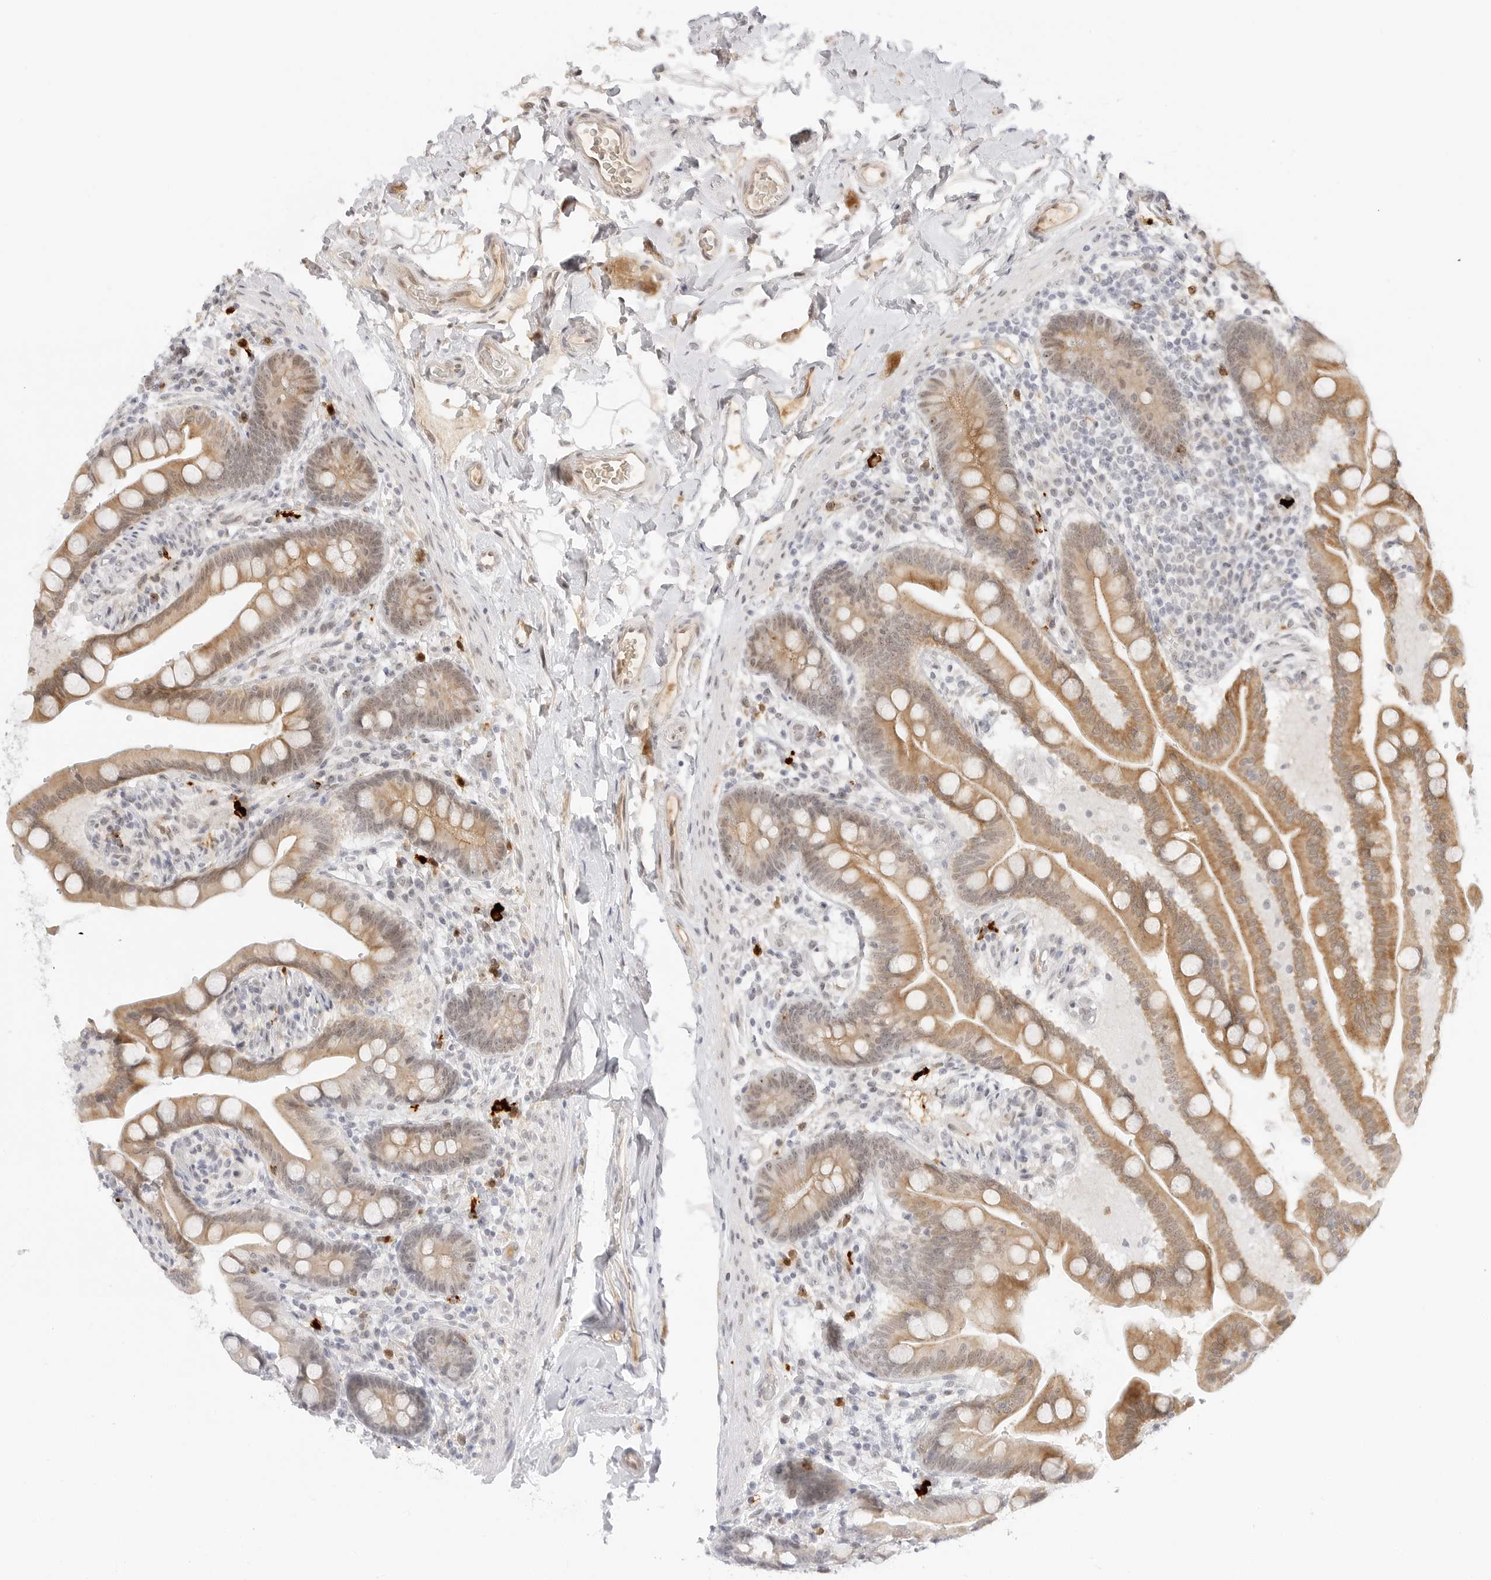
{"staining": {"intensity": "negative", "quantity": "none", "location": "none"}, "tissue": "colon", "cell_type": "Endothelial cells", "image_type": "normal", "snomed": [{"axis": "morphology", "description": "Normal tissue, NOS"}, {"axis": "topography", "description": "Smooth muscle"}, {"axis": "topography", "description": "Colon"}], "caption": "A micrograph of human colon is negative for staining in endothelial cells. (DAB IHC visualized using brightfield microscopy, high magnification).", "gene": "HIPK3", "patient": {"sex": "male", "age": 73}}